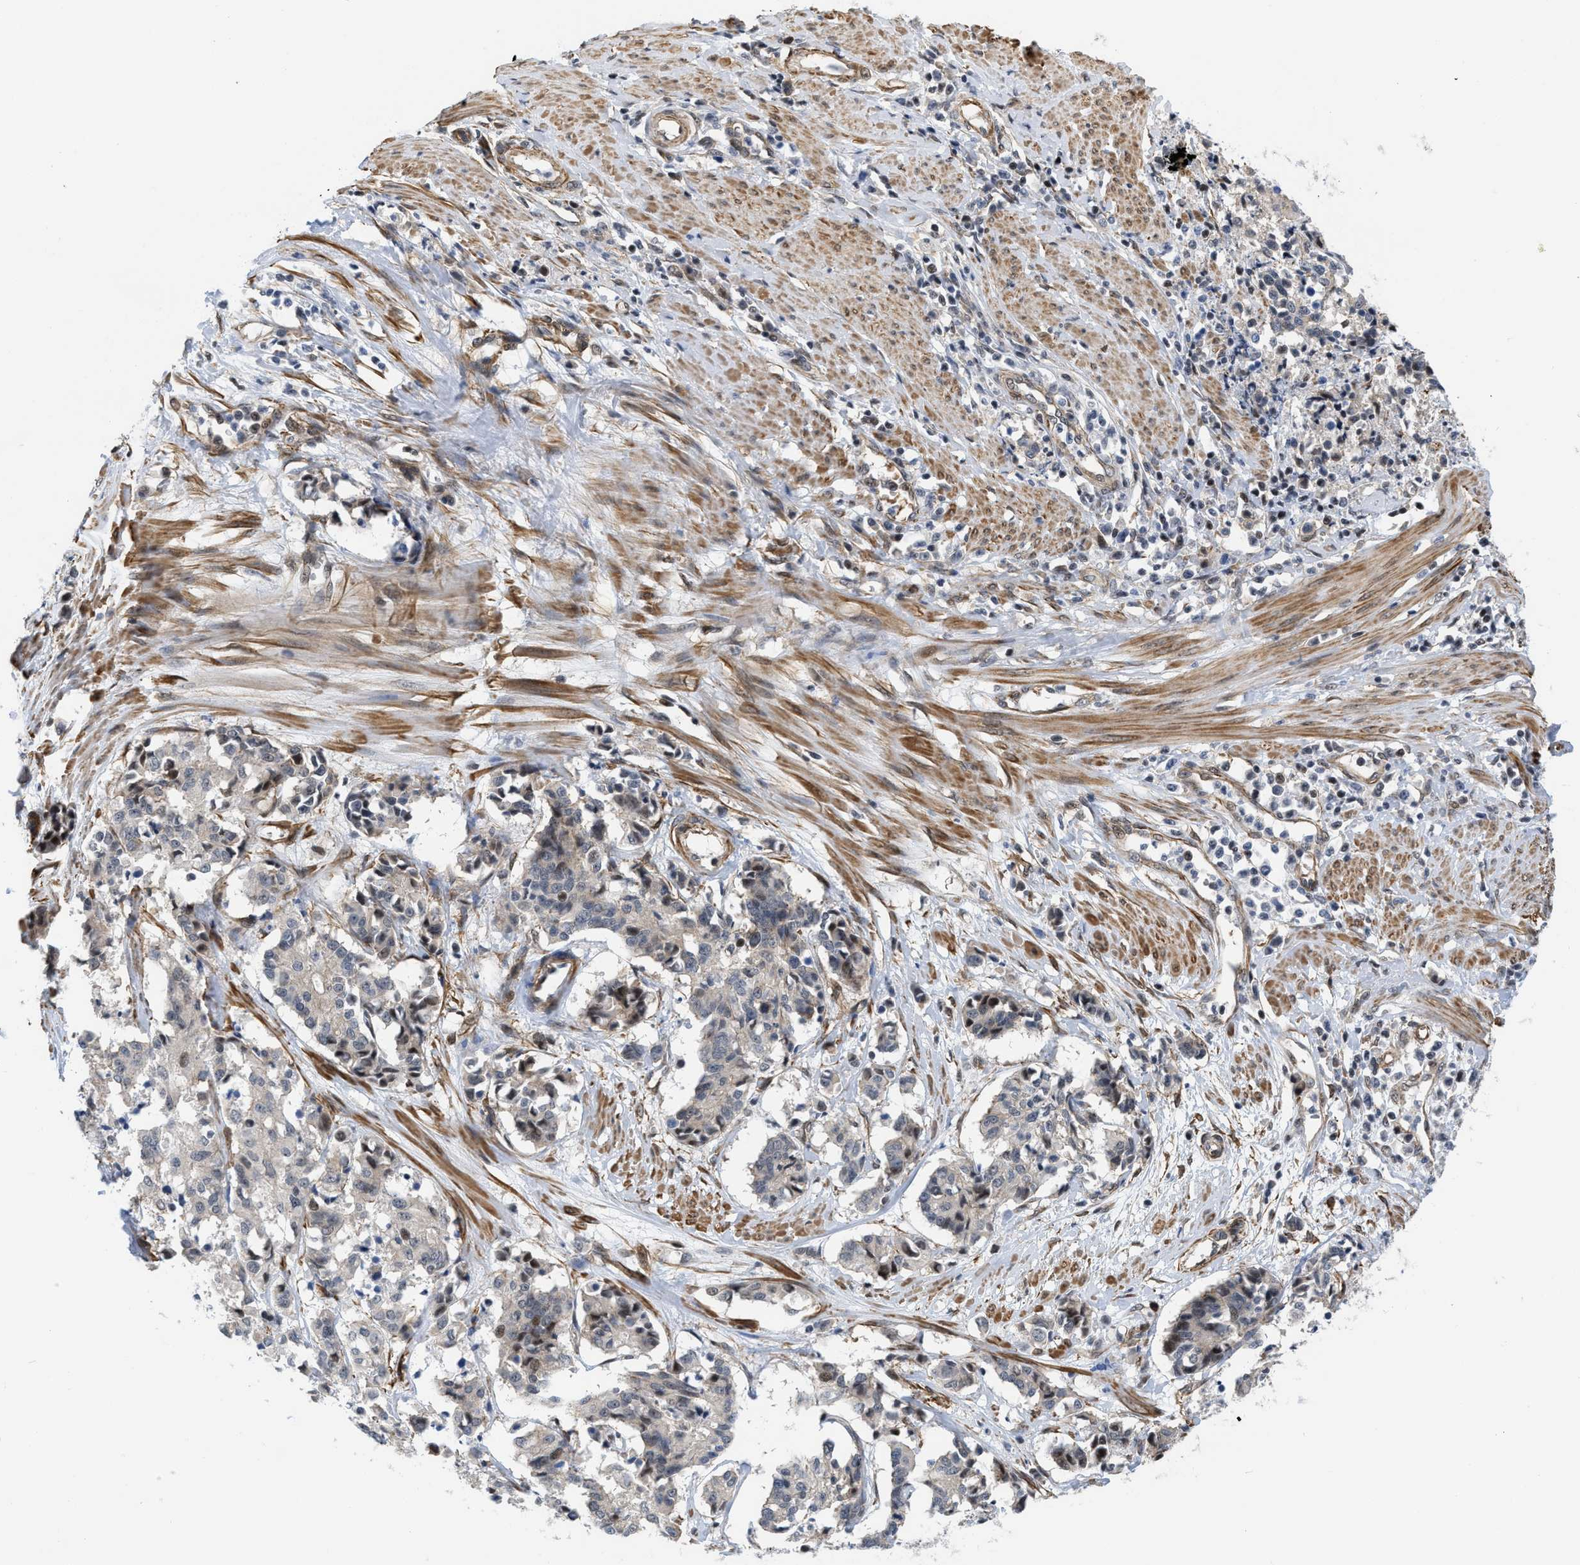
{"staining": {"intensity": "weak", "quantity": "<25%", "location": "nuclear"}, "tissue": "cervical cancer", "cell_type": "Tumor cells", "image_type": "cancer", "snomed": [{"axis": "morphology", "description": "Squamous cell carcinoma, NOS"}, {"axis": "topography", "description": "Cervix"}], "caption": "The IHC photomicrograph has no significant expression in tumor cells of cervical cancer (squamous cell carcinoma) tissue.", "gene": "GPRASP2", "patient": {"sex": "female", "age": 35}}